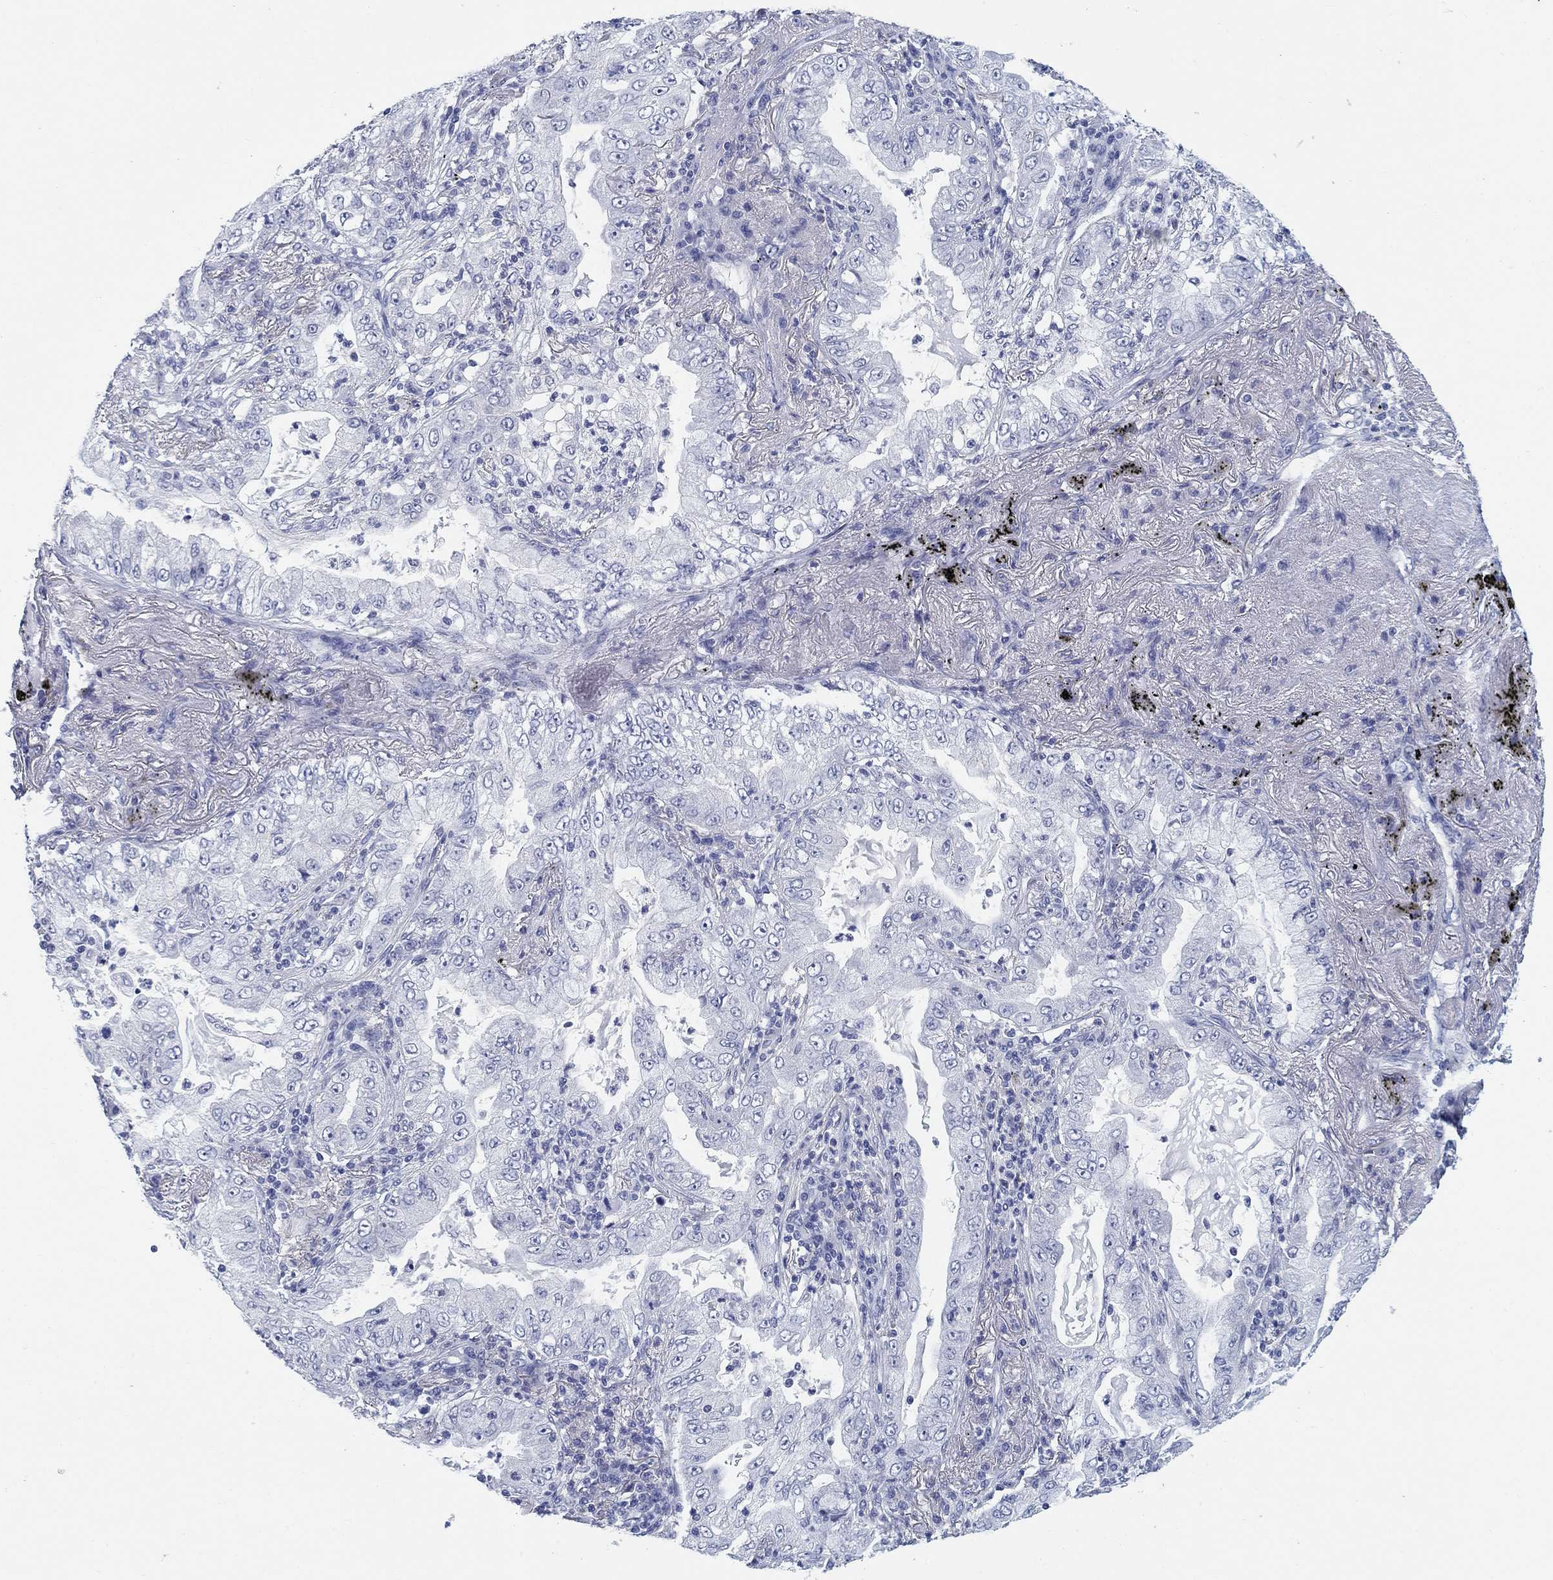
{"staining": {"intensity": "negative", "quantity": "none", "location": "none"}, "tissue": "lung cancer", "cell_type": "Tumor cells", "image_type": "cancer", "snomed": [{"axis": "morphology", "description": "Adenocarcinoma, NOS"}, {"axis": "topography", "description": "Lung"}], "caption": "A high-resolution photomicrograph shows IHC staining of lung cancer (adenocarcinoma), which reveals no significant staining in tumor cells.", "gene": "CLUL1", "patient": {"sex": "female", "age": 73}}